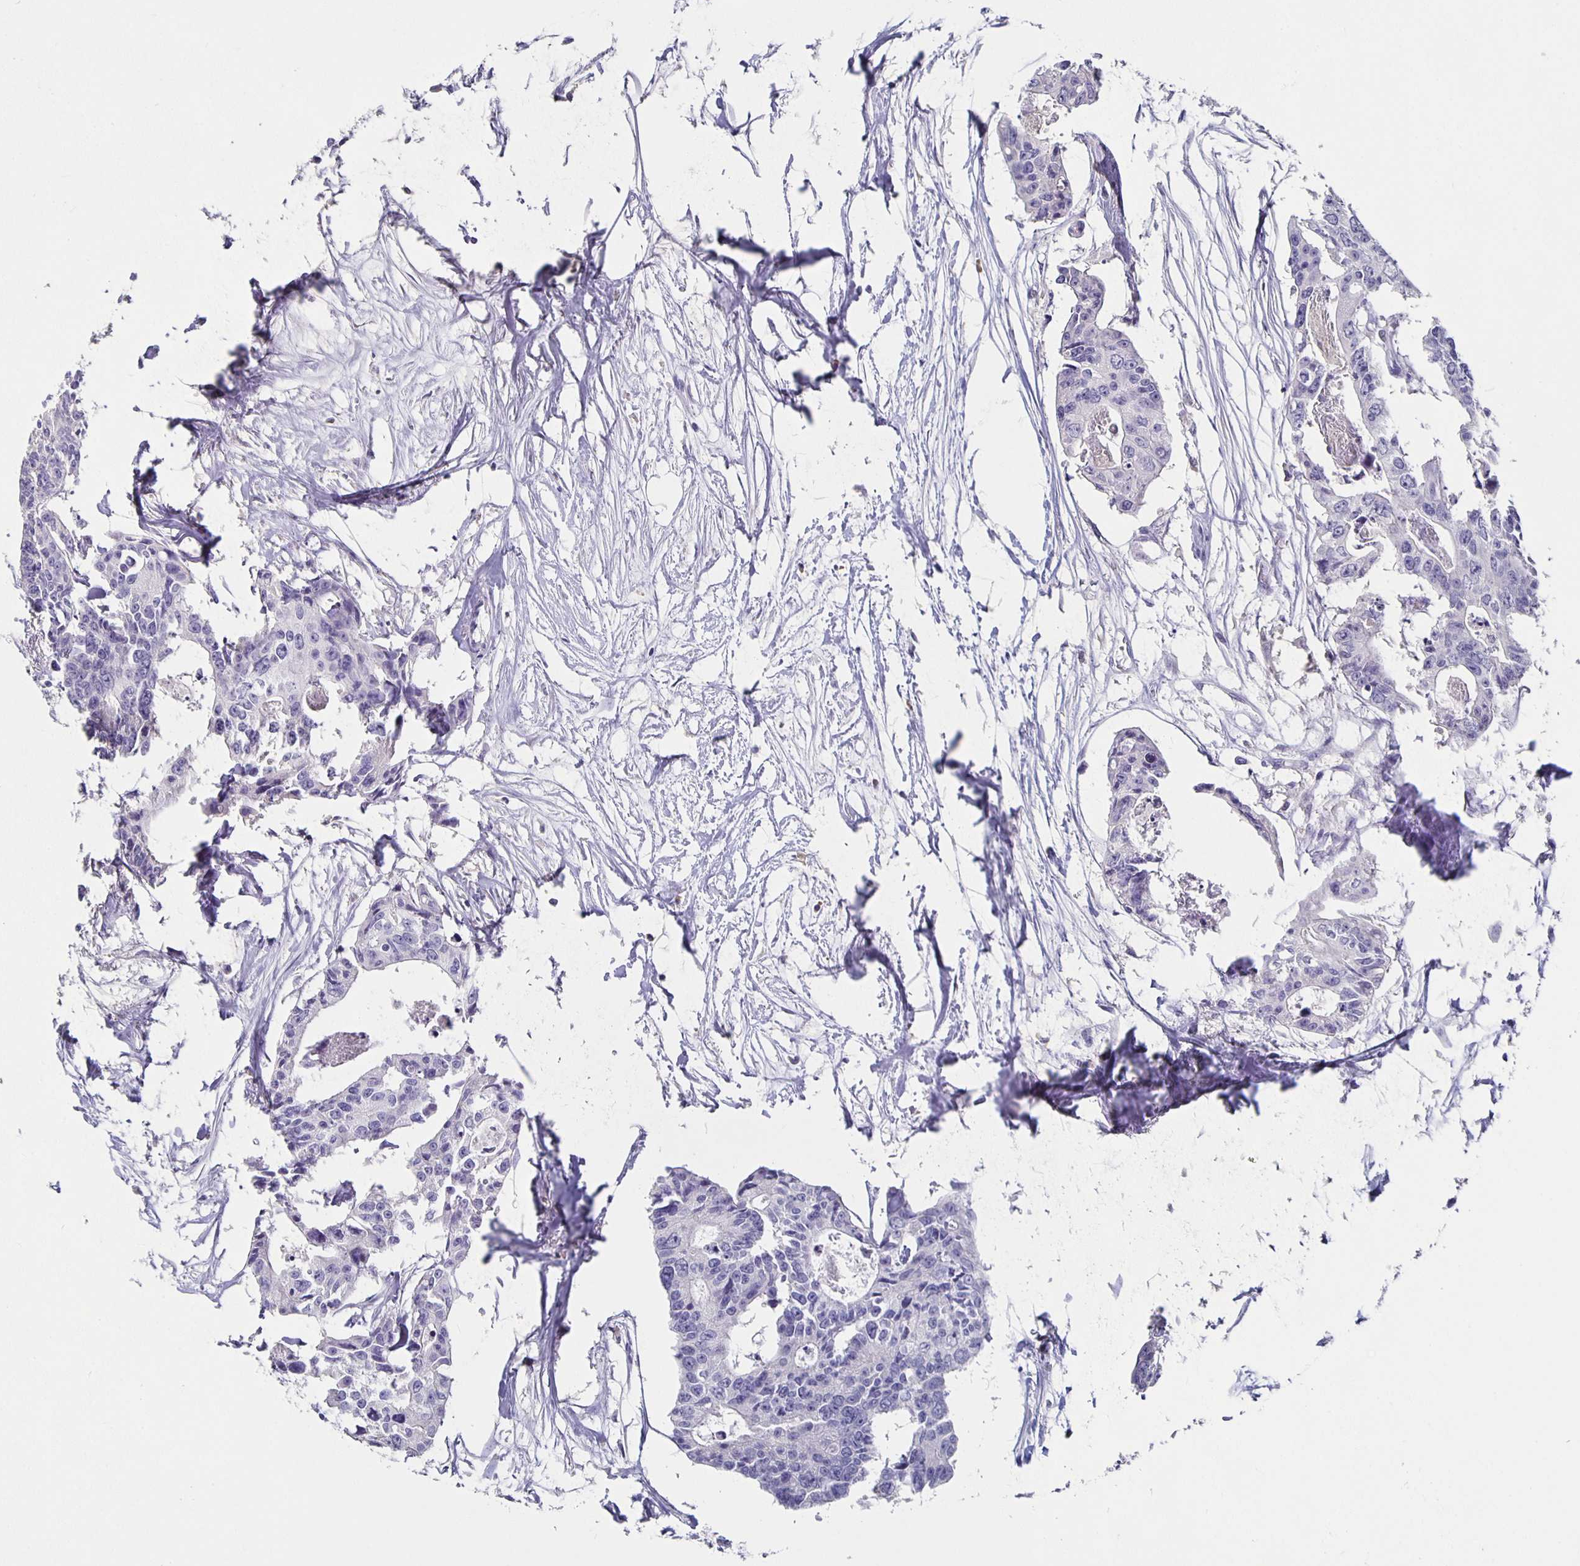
{"staining": {"intensity": "negative", "quantity": "none", "location": "none"}, "tissue": "colorectal cancer", "cell_type": "Tumor cells", "image_type": "cancer", "snomed": [{"axis": "morphology", "description": "Adenocarcinoma, NOS"}, {"axis": "topography", "description": "Rectum"}], "caption": "This is an IHC photomicrograph of human colorectal cancer (adenocarcinoma). There is no positivity in tumor cells.", "gene": "GPX4", "patient": {"sex": "male", "age": 57}}